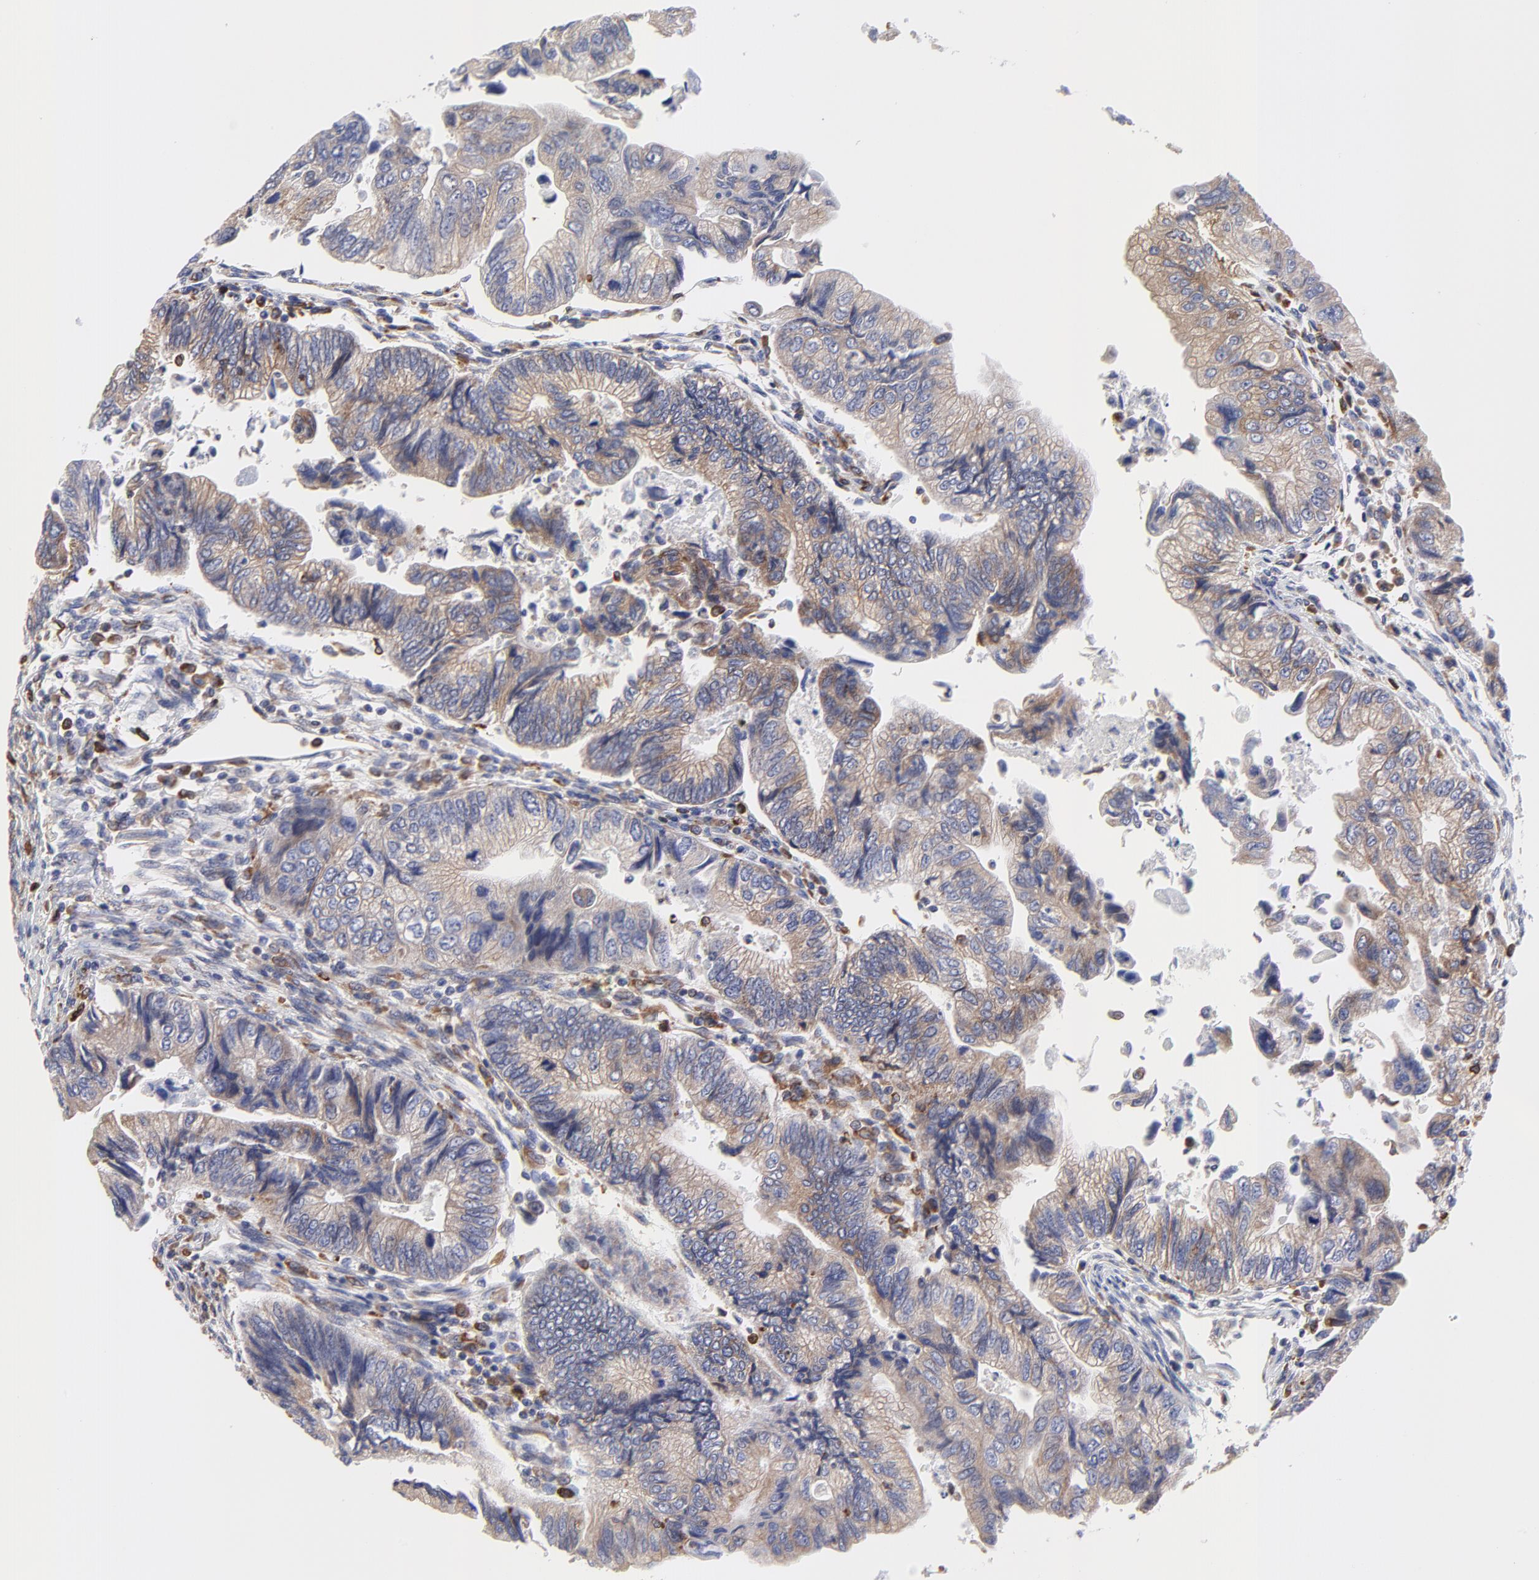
{"staining": {"intensity": "moderate", "quantity": ">75%", "location": "cytoplasmic/membranous"}, "tissue": "colorectal cancer", "cell_type": "Tumor cells", "image_type": "cancer", "snomed": [{"axis": "morphology", "description": "Adenocarcinoma, NOS"}, {"axis": "topography", "description": "Colon"}], "caption": "The immunohistochemical stain highlights moderate cytoplasmic/membranous expression in tumor cells of adenocarcinoma (colorectal) tissue.", "gene": "MOSPD2", "patient": {"sex": "female", "age": 11}}